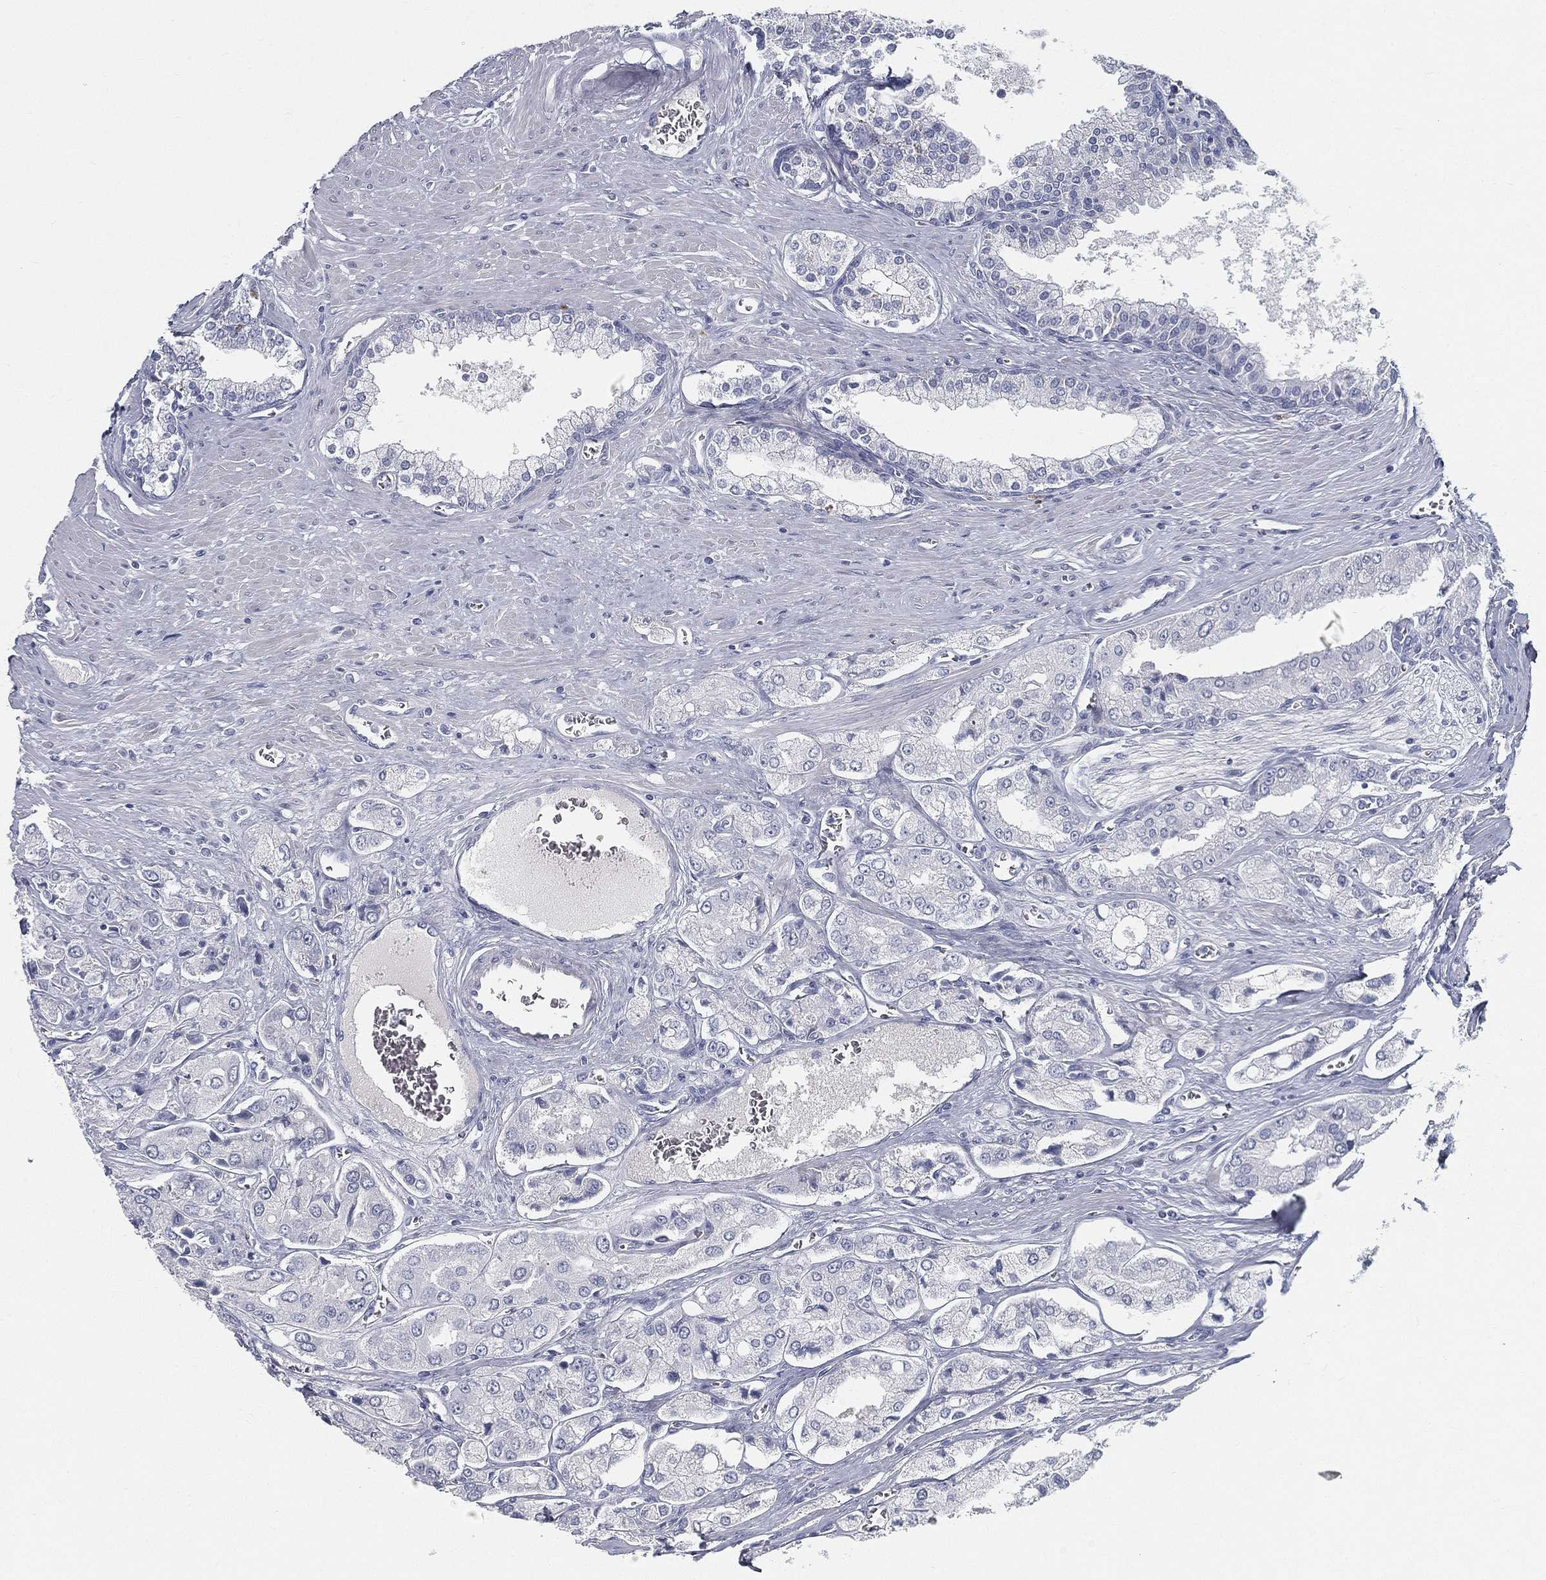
{"staining": {"intensity": "negative", "quantity": "none", "location": "none"}, "tissue": "prostate cancer", "cell_type": "Tumor cells", "image_type": "cancer", "snomed": [{"axis": "morphology", "description": "Adenocarcinoma, NOS"}, {"axis": "topography", "description": "Prostate and seminal vesicle, NOS"}, {"axis": "topography", "description": "Prostate"}], "caption": "This photomicrograph is of prostate cancer (adenocarcinoma) stained with IHC to label a protein in brown with the nuclei are counter-stained blue. There is no staining in tumor cells.", "gene": "SPPL2C", "patient": {"sex": "male", "age": 67}}